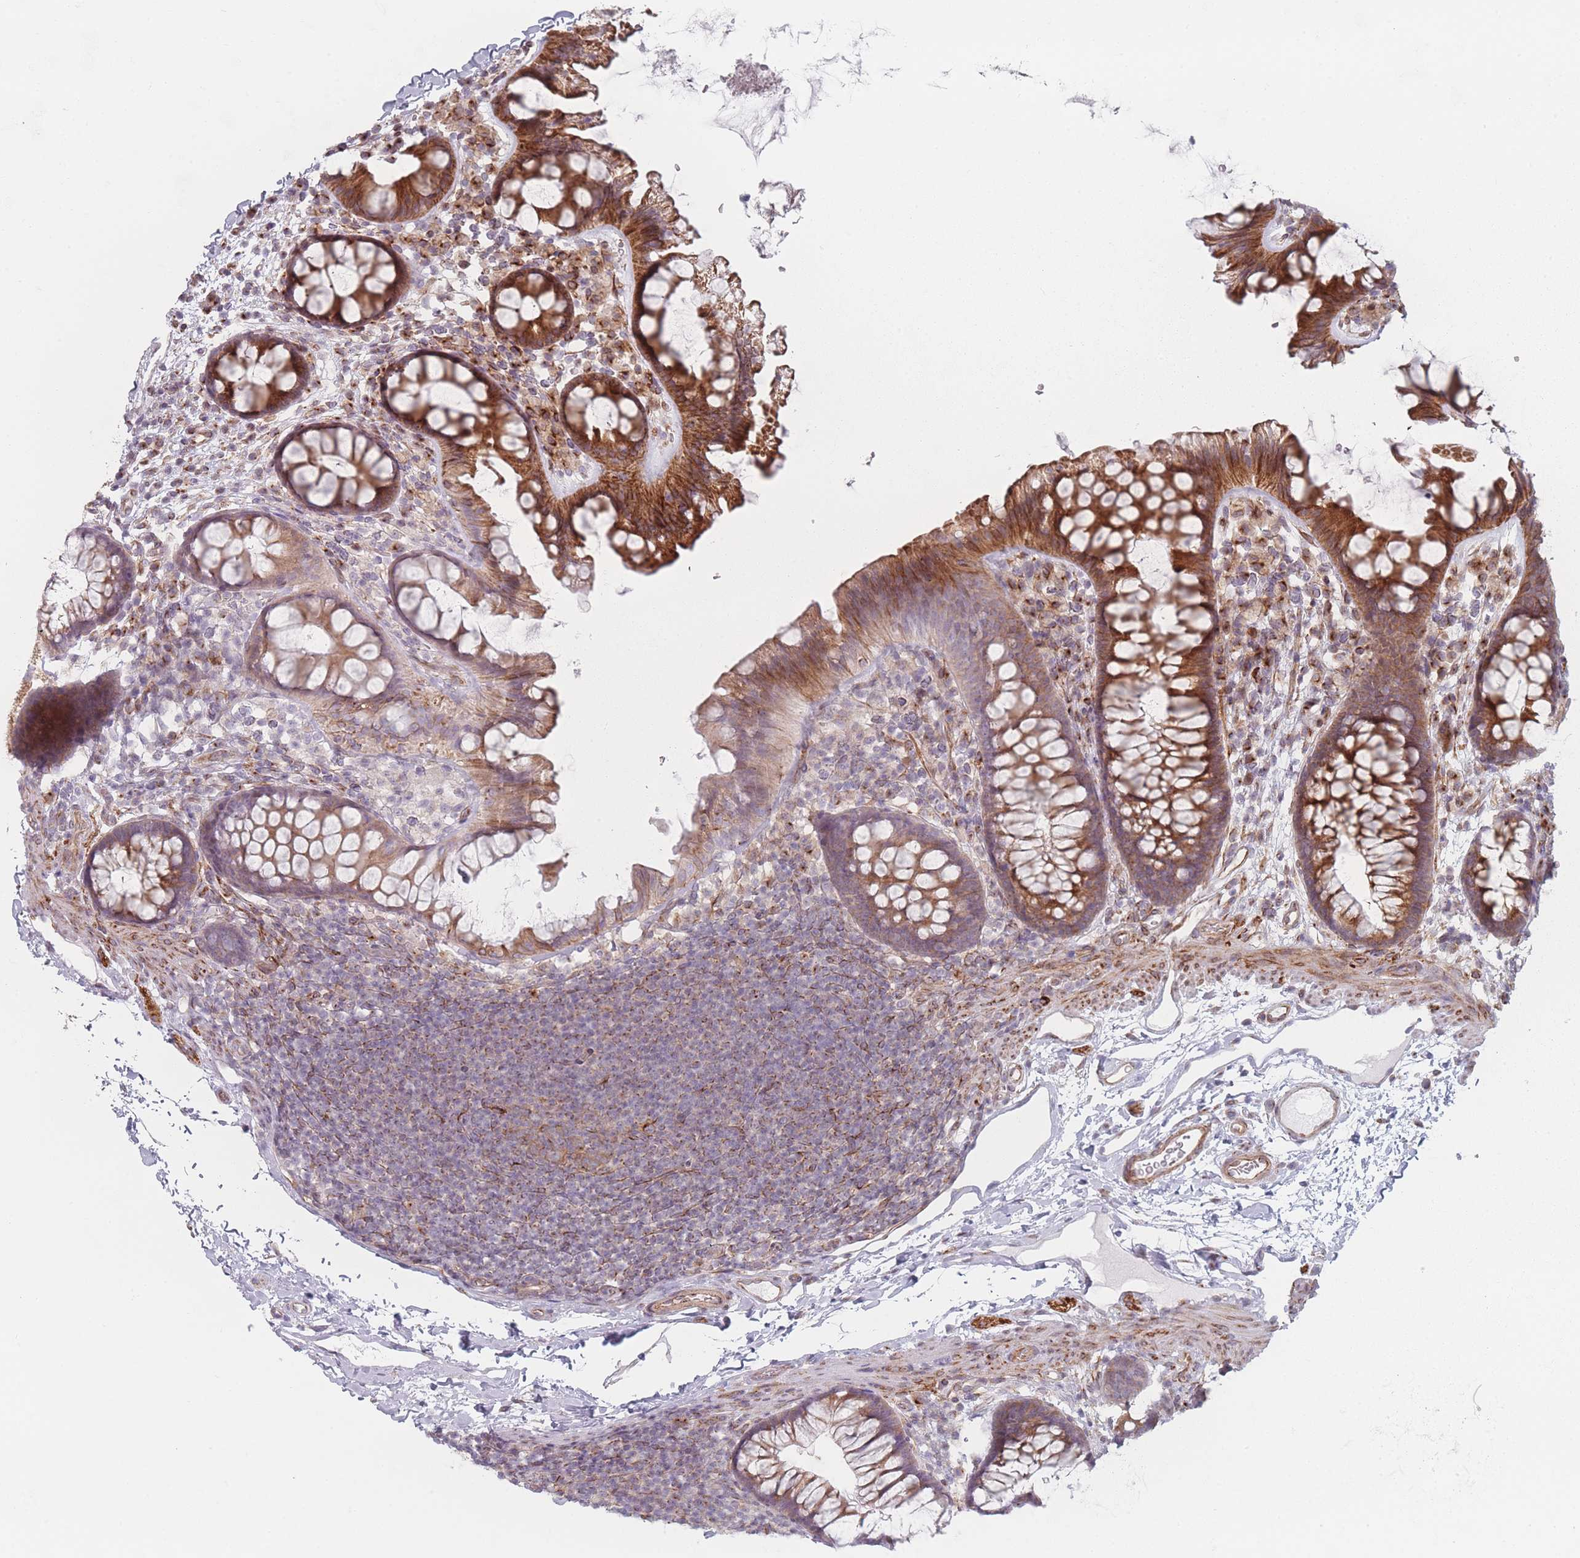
{"staining": {"intensity": "moderate", "quantity": ">75%", "location": "cytoplasmic/membranous"}, "tissue": "colon", "cell_type": "Endothelial cells", "image_type": "normal", "snomed": [{"axis": "morphology", "description": "Normal tissue, NOS"}, {"axis": "topography", "description": "Colon"}], "caption": "Brown immunohistochemical staining in unremarkable human colon displays moderate cytoplasmic/membranous expression in approximately >75% of endothelial cells.", "gene": "RNF4", "patient": {"sex": "female", "age": 62}}